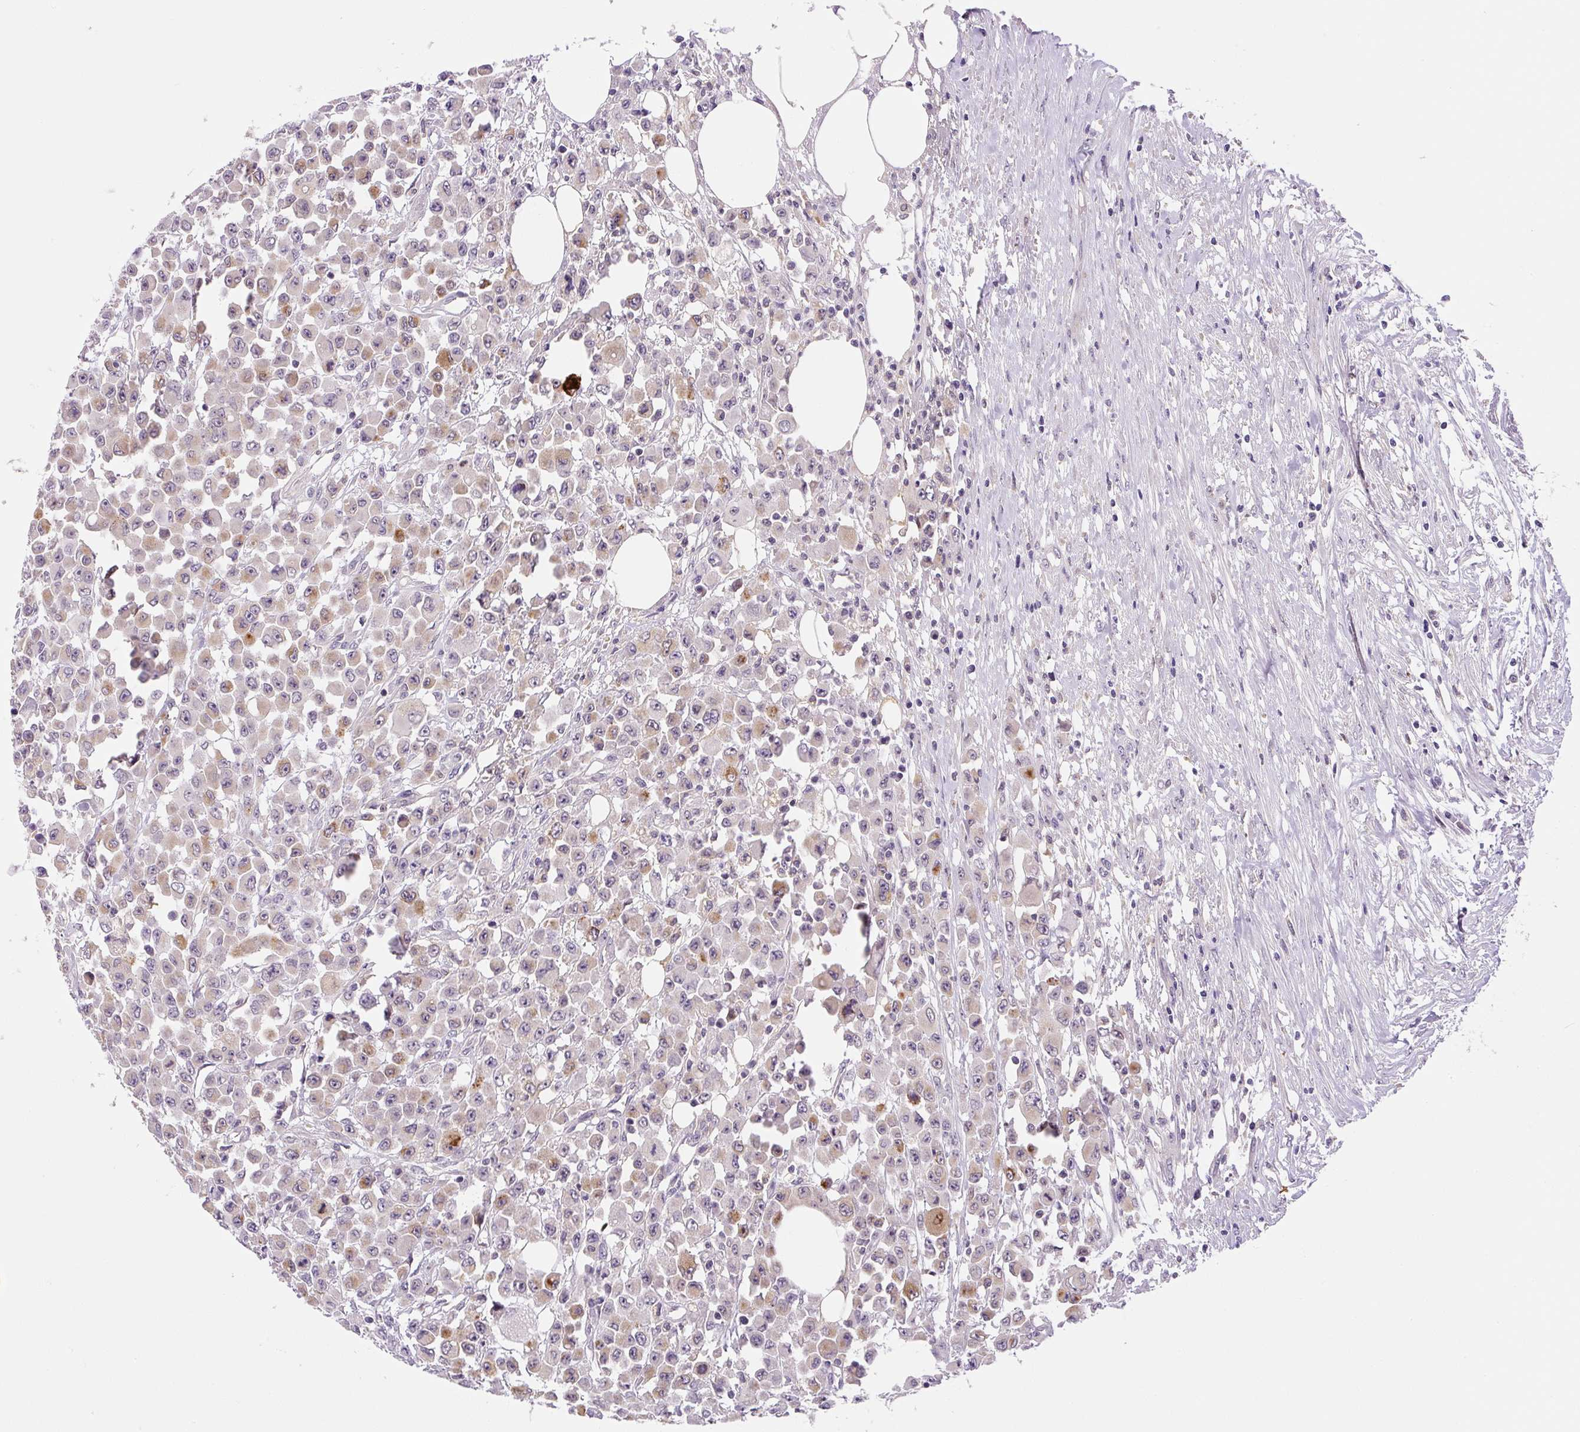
{"staining": {"intensity": "moderate", "quantity": "<25%", "location": "cytoplasmic/membranous"}, "tissue": "colorectal cancer", "cell_type": "Tumor cells", "image_type": "cancer", "snomed": [{"axis": "morphology", "description": "Adenocarcinoma, NOS"}, {"axis": "topography", "description": "Colon"}], "caption": "About <25% of tumor cells in colorectal adenocarcinoma demonstrate moderate cytoplasmic/membranous protein expression as visualized by brown immunohistochemical staining.", "gene": "PLA2G4A", "patient": {"sex": "male", "age": 51}}